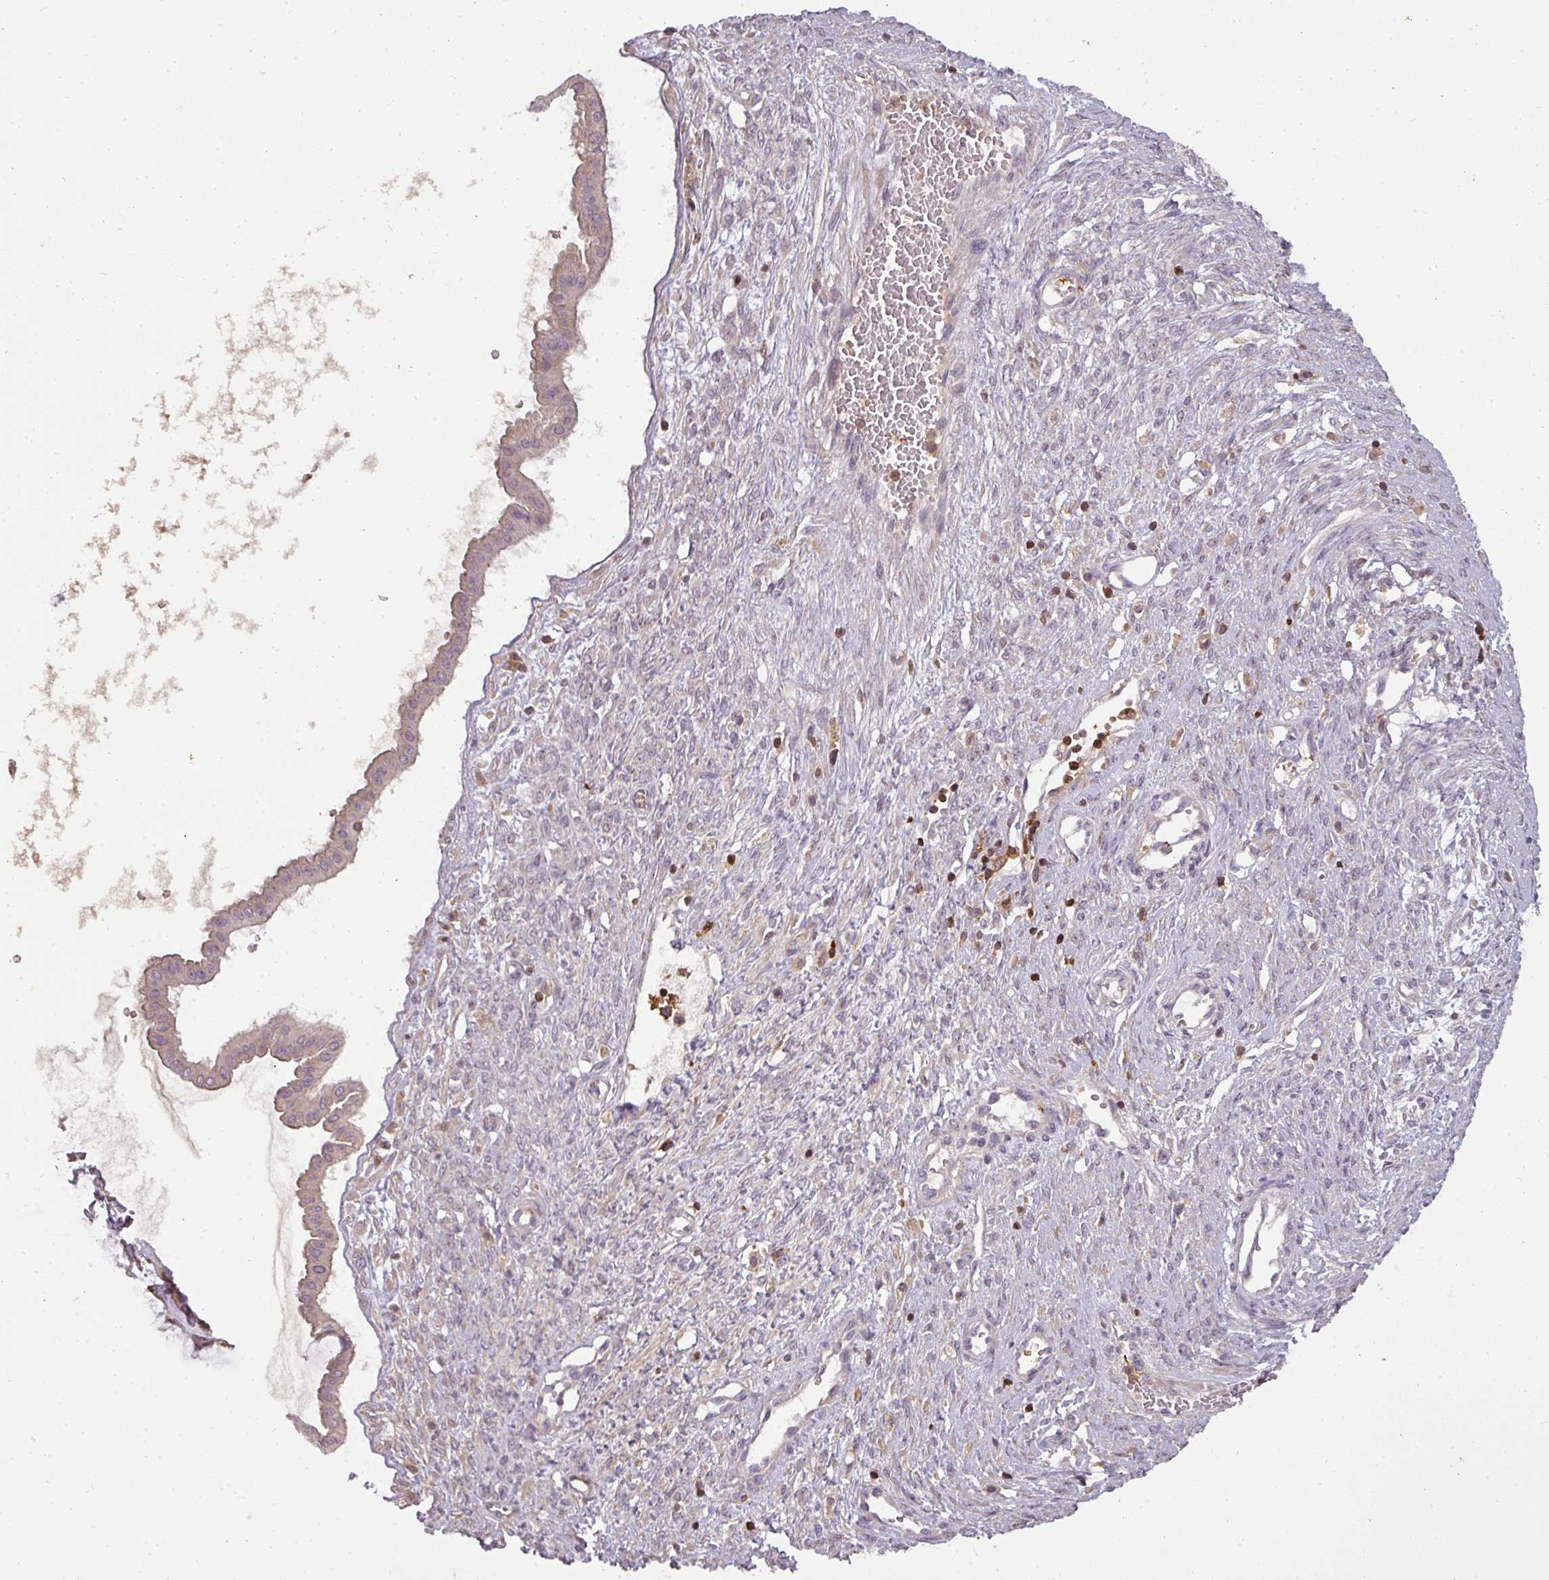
{"staining": {"intensity": "weak", "quantity": "25%-75%", "location": "cytoplasmic/membranous"}, "tissue": "ovarian cancer", "cell_type": "Tumor cells", "image_type": "cancer", "snomed": [{"axis": "morphology", "description": "Cystadenocarcinoma, mucinous, NOS"}, {"axis": "topography", "description": "Ovary"}], "caption": "Human mucinous cystadenocarcinoma (ovarian) stained with a brown dye displays weak cytoplasmic/membranous positive staining in approximately 25%-75% of tumor cells.", "gene": "STK4", "patient": {"sex": "female", "age": 73}}